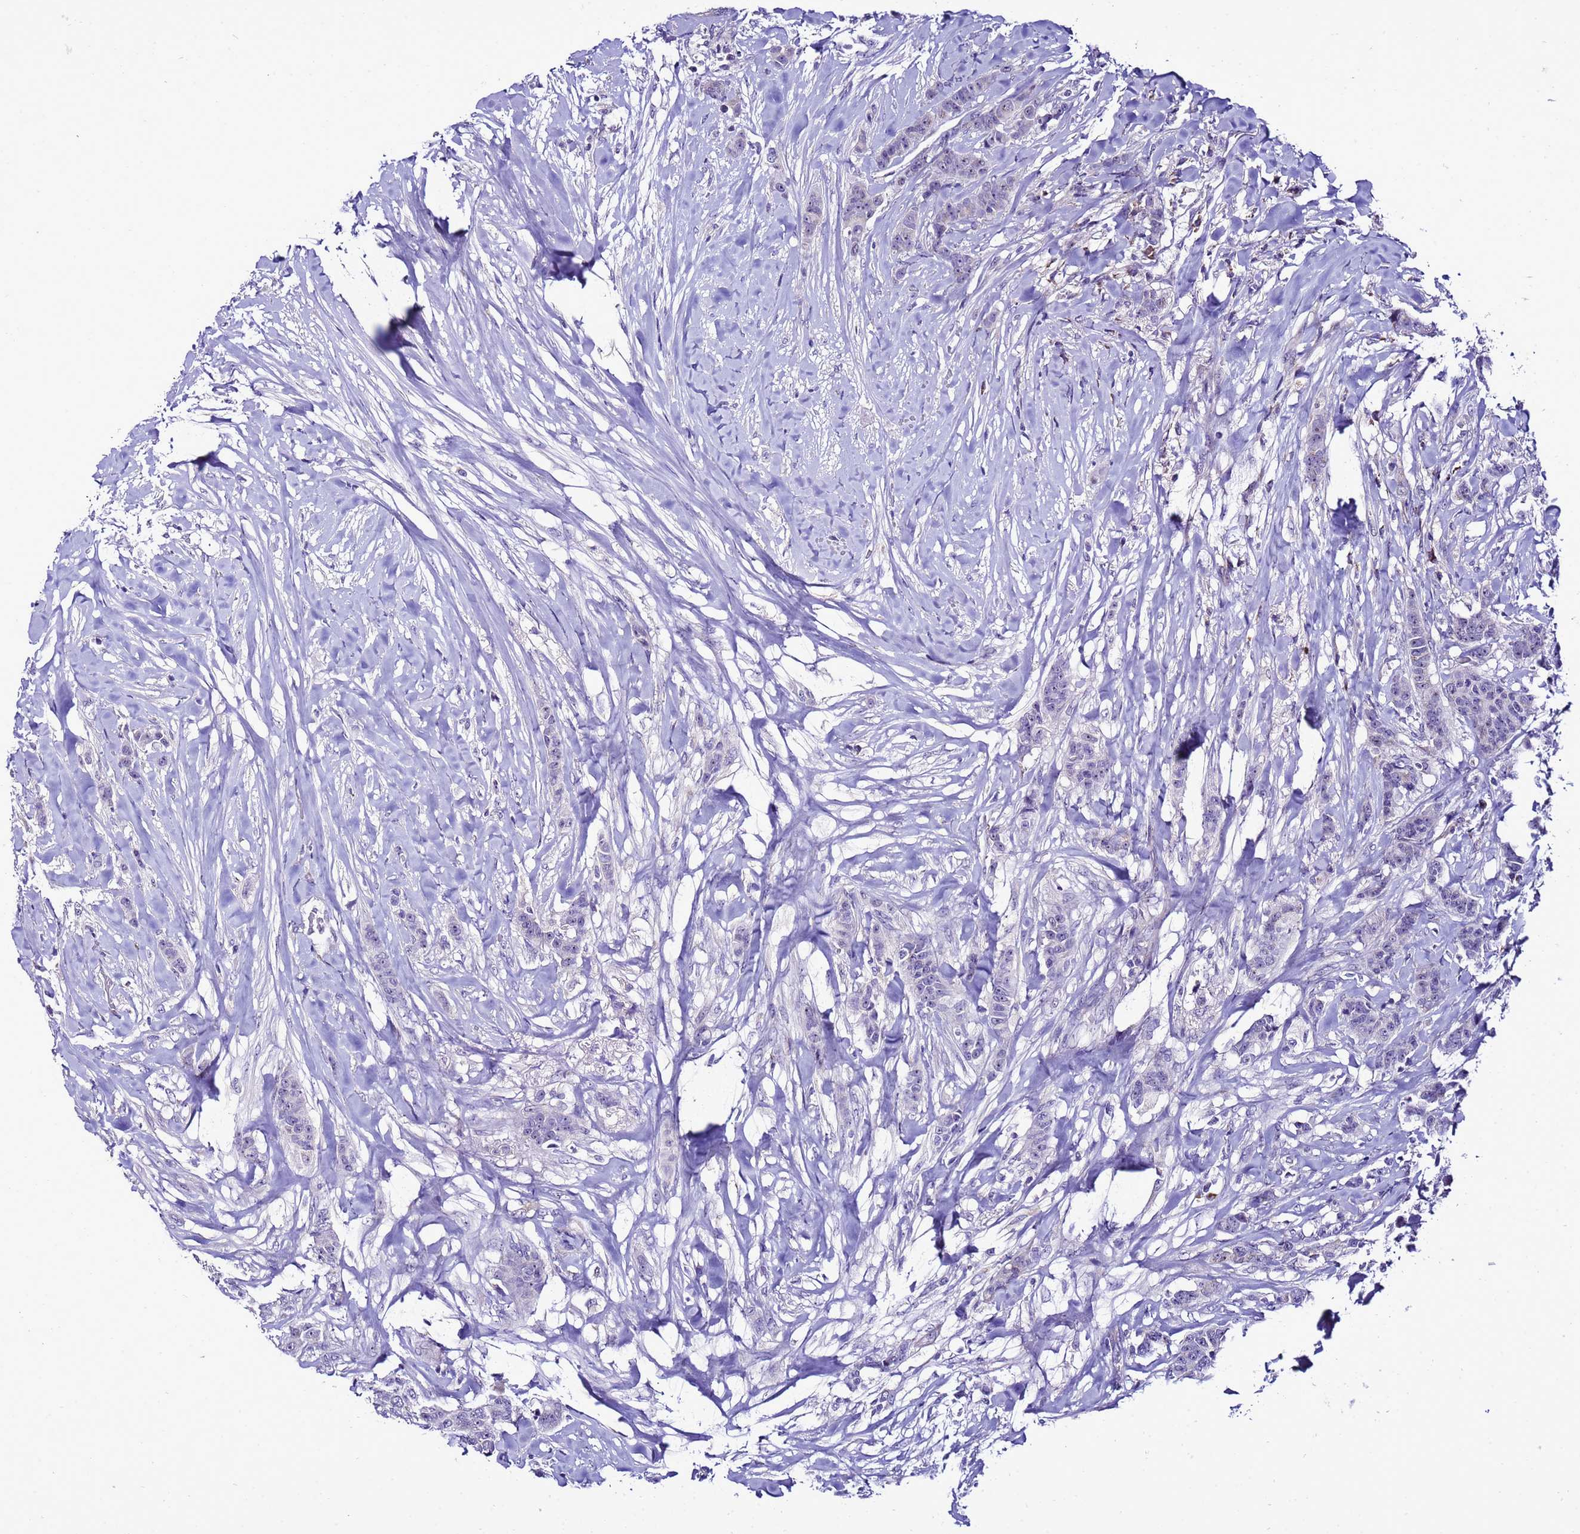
{"staining": {"intensity": "negative", "quantity": "none", "location": "none"}, "tissue": "breast cancer", "cell_type": "Tumor cells", "image_type": "cancer", "snomed": [{"axis": "morphology", "description": "Duct carcinoma"}, {"axis": "topography", "description": "Breast"}], "caption": "The image shows no significant staining in tumor cells of invasive ductal carcinoma (breast). The staining is performed using DAB (3,3'-diaminobenzidine) brown chromogen with nuclei counter-stained in using hematoxylin.", "gene": "DPH6", "patient": {"sex": "female", "age": 40}}